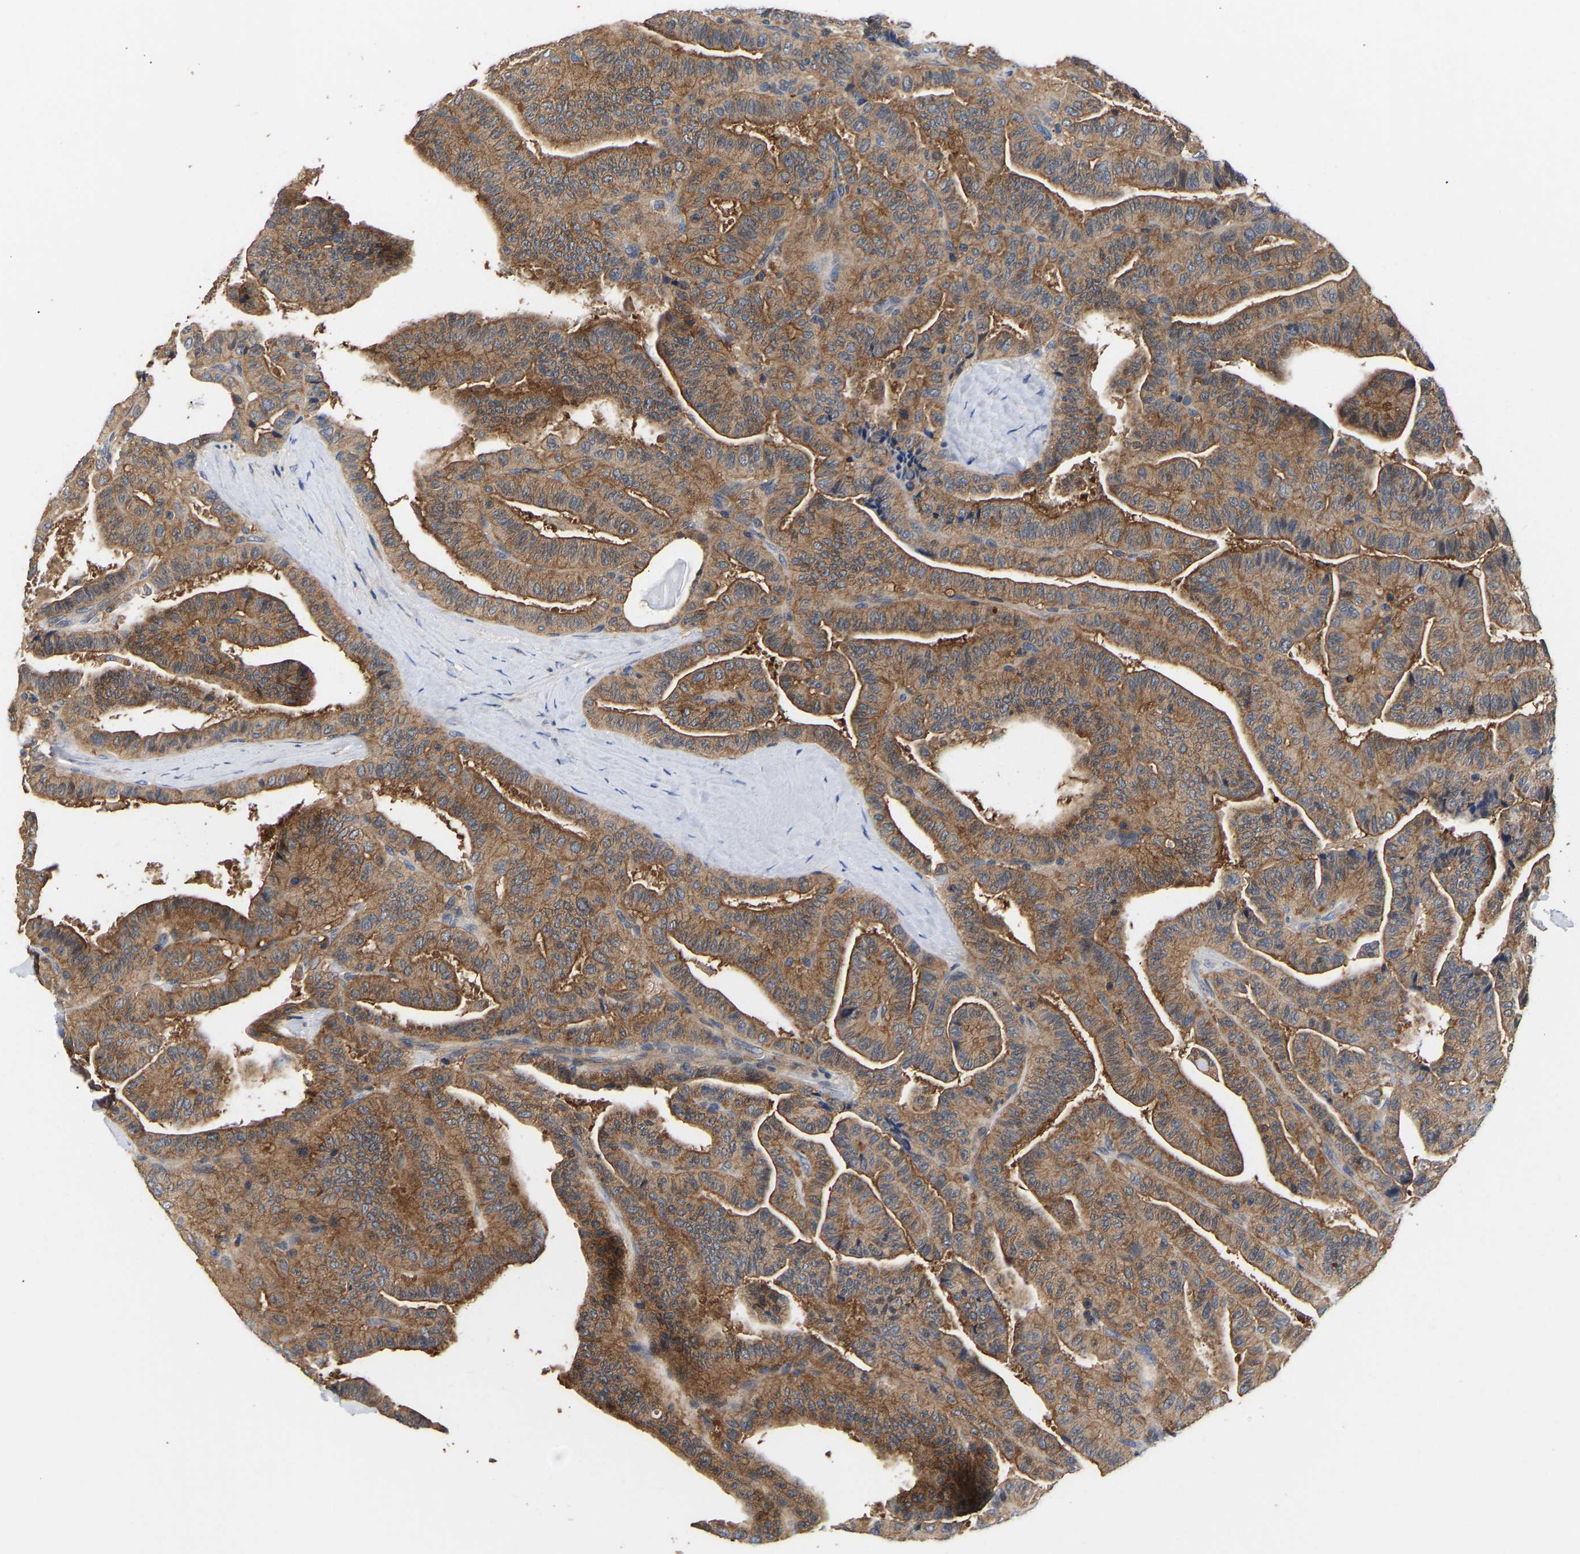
{"staining": {"intensity": "moderate", "quantity": ">75%", "location": "cytoplasmic/membranous"}, "tissue": "thyroid cancer", "cell_type": "Tumor cells", "image_type": "cancer", "snomed": [{"axis": "morphology", "description": "Papillary adenocarcinoma, NOS"}, {"axis": "topography", "description": "Thyroid gland"}], "caption": "IHC of thyroid cancer (papillary adenocarcinoma) demonstrates medium levels of moderate cytoplasmic/membranous positivity in approximately >75% of tumor cells. (DAB (3,3'-diaminobenzidine) IHC, brown staining for protein, blue staining for nuclei).", "gene": "LRBA", "patient": {"sex": "male", "age": 77}}